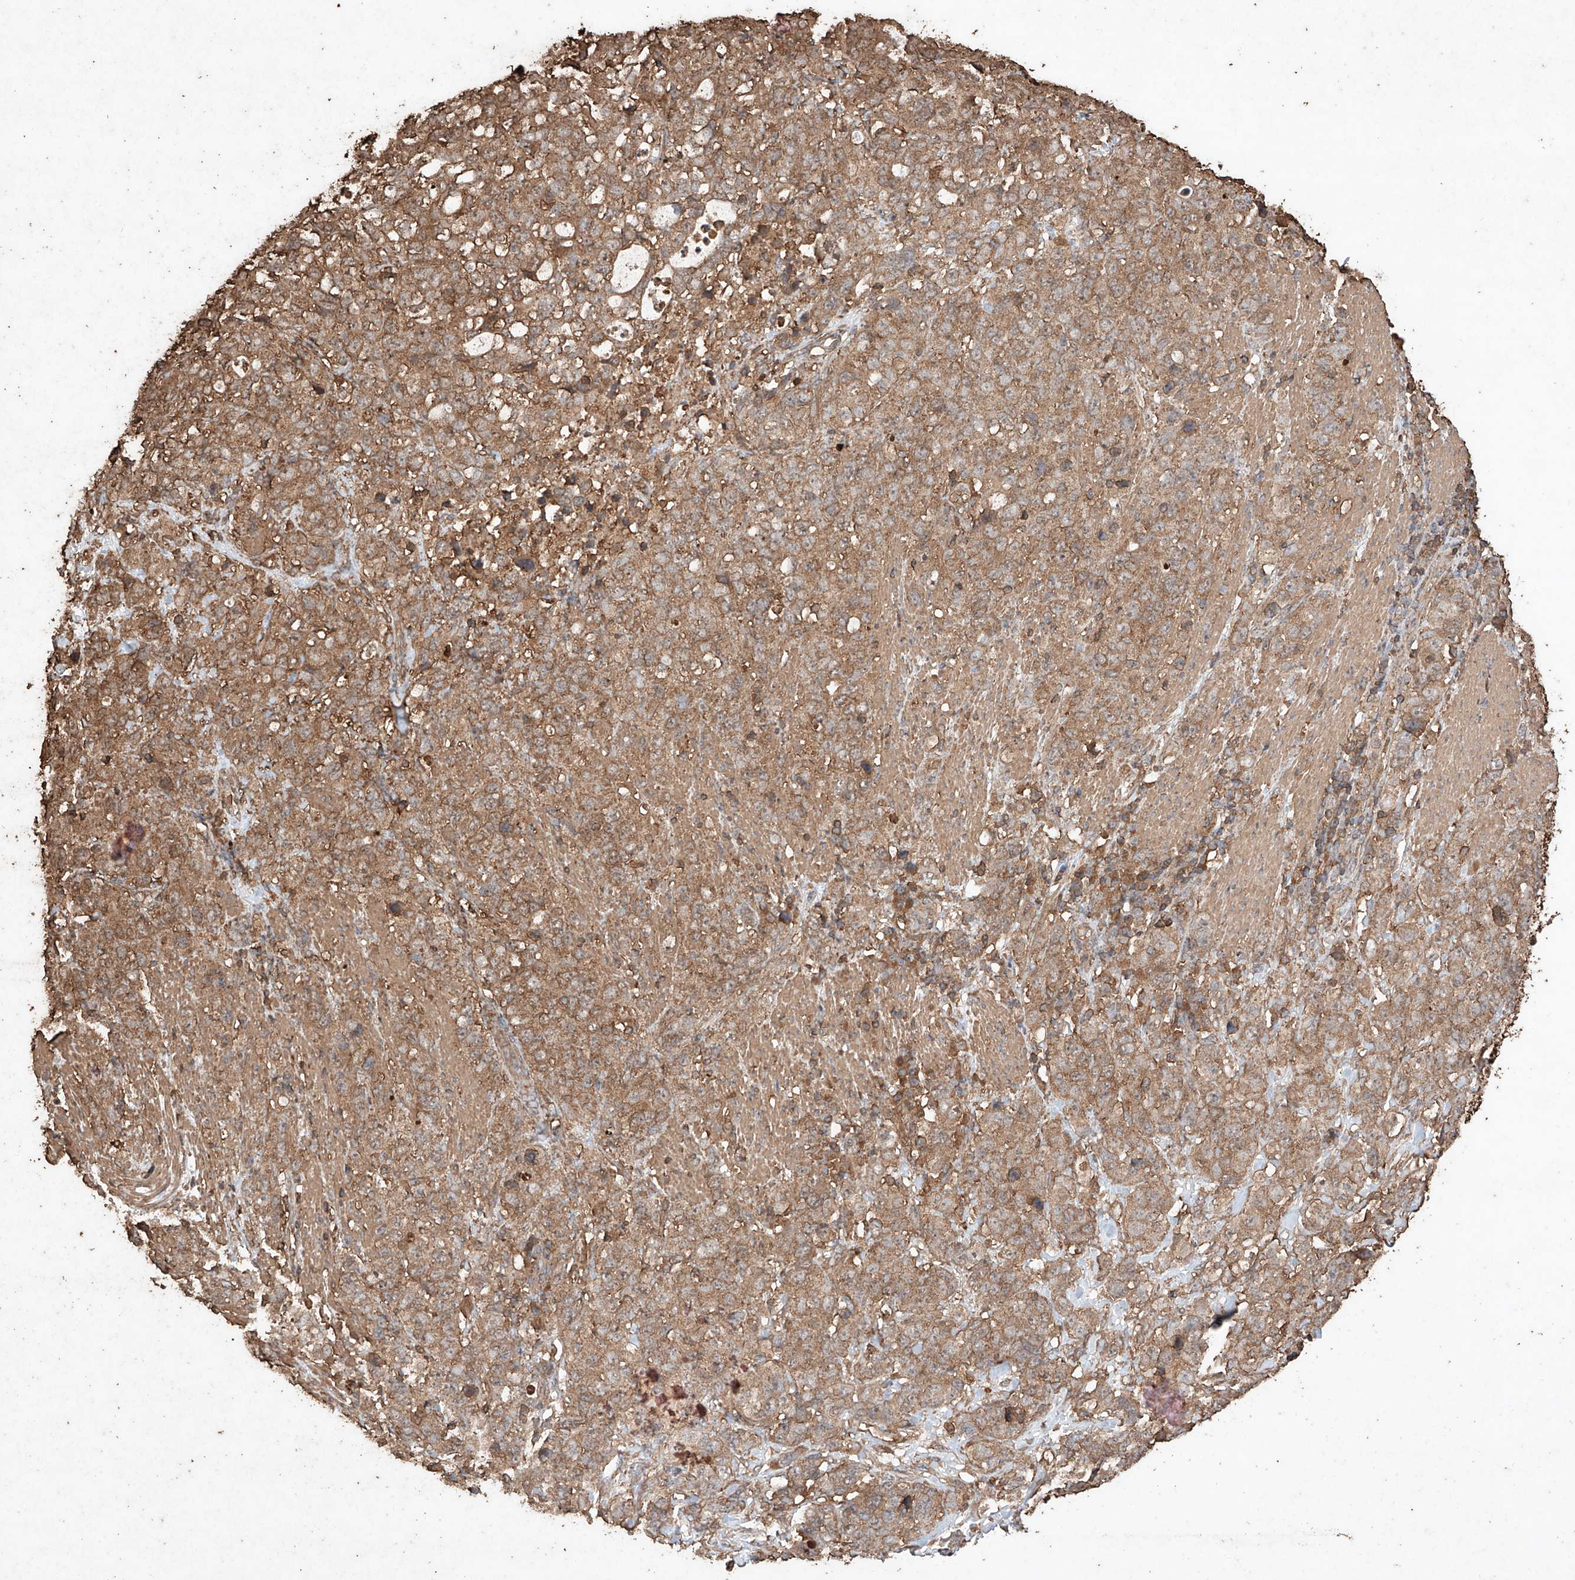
{"staining": {"intensity": "weak", "quantity": ">75%", "location": "cytoplasmic/membranous"}, "tissue": "stomach cancer", "cell_type": "Tumor cells", "image_type": "cancer", "snomed": [{"axis": "morphology", "description": "Adenocarcinoma, NOS"}, {"axis": "topography", "description": "Stomach"}], "caption": "Stomach cancer (adenocarcinoma) stained for a protein (brown) exhibits weak cytoplasmic/membranous positive expression in approximately >75% of tumor cells.", "gene": "M6PR", "patient": {"sex": "male", "age": 48}}